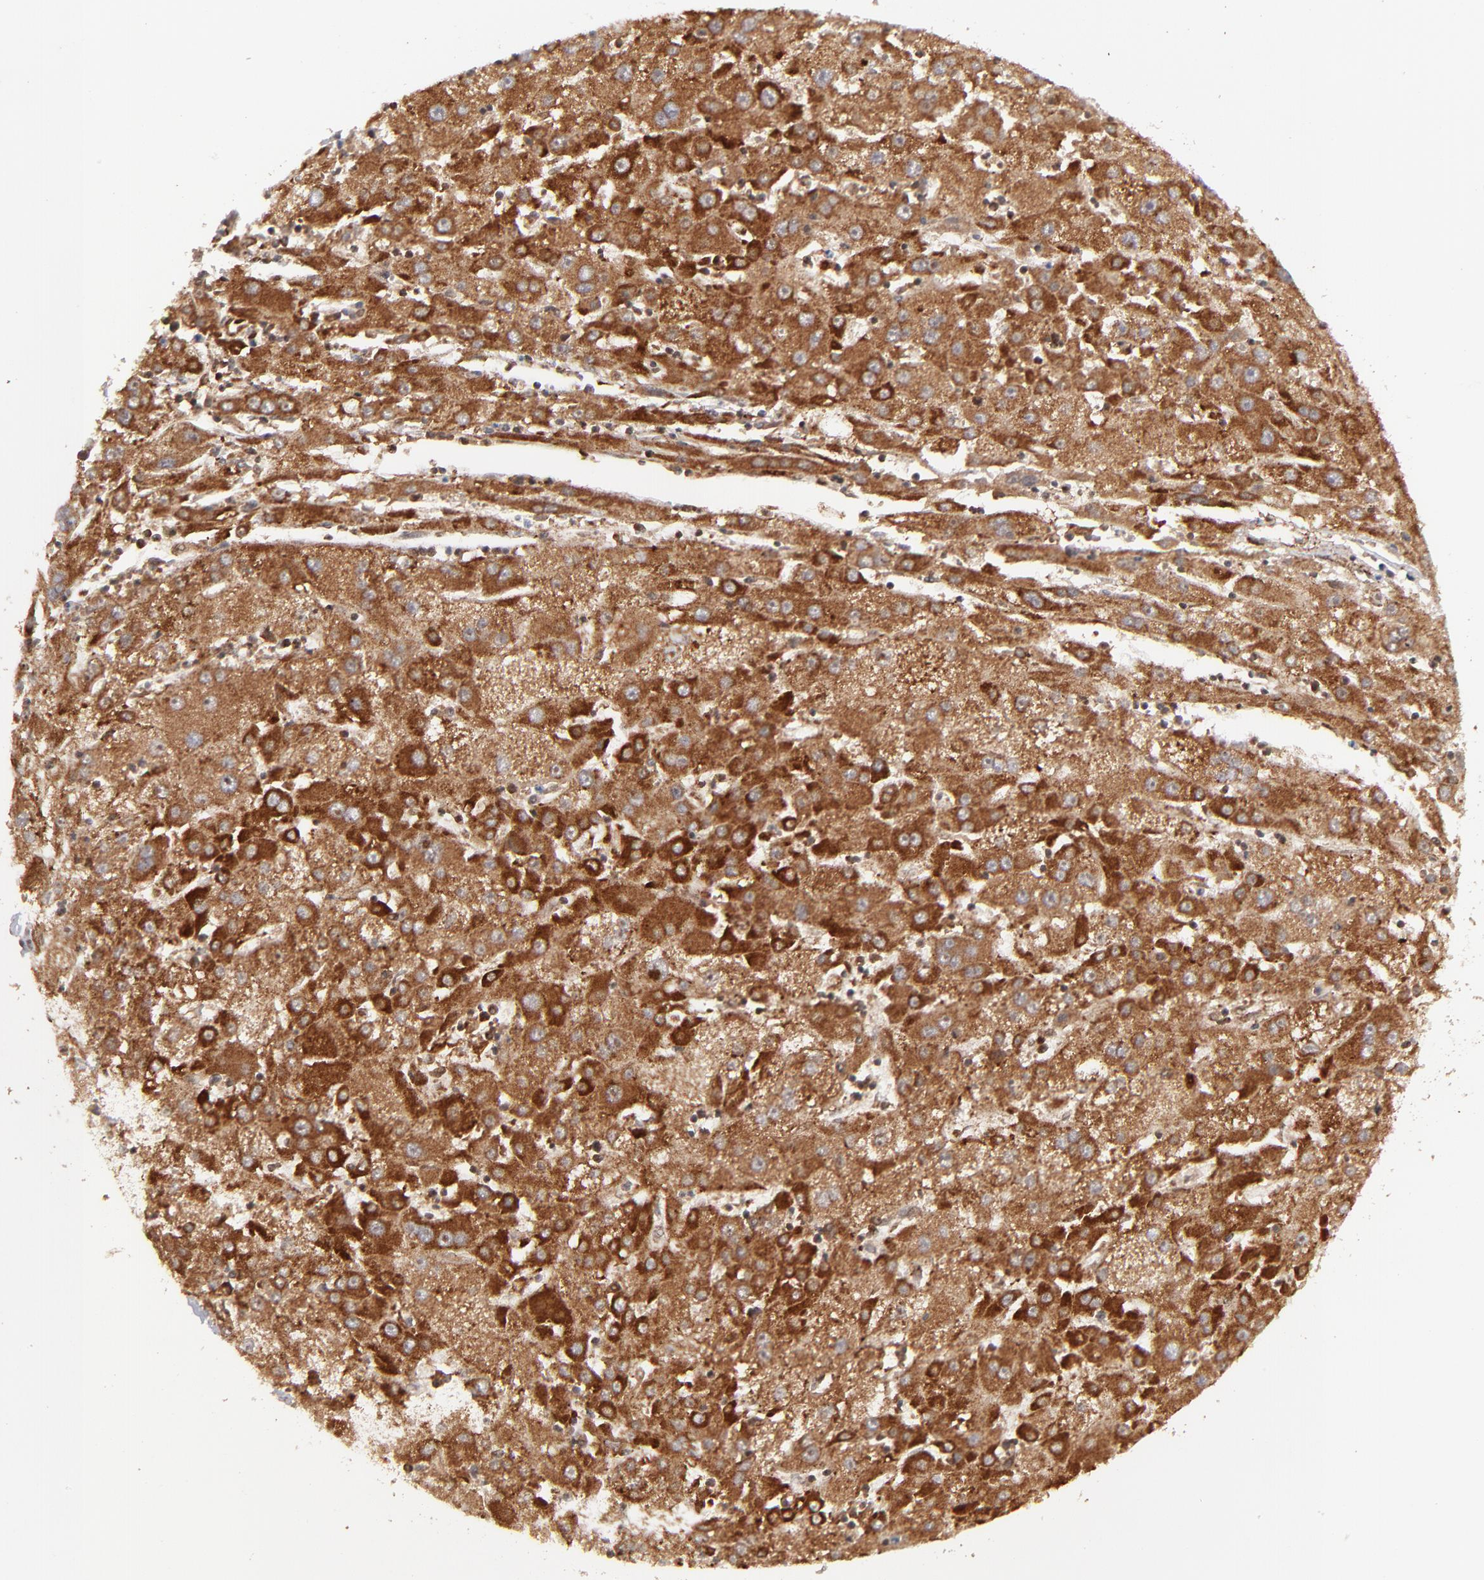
{"staining": {"intensity": "strong", "quantity": ">75%", "location": "cytoplasmic/membranous,nuclear"}, "tissue": "liver cancer", "cell_type": "Tumor cells", "image_type": "cancer", "snomed": [{"axis": "morphology", "description": "Carcinoma, Hepatocellular, NOS"}, {"axis": "topography", "description": "Liver"}], "caption": "DAB (3,3'-diaminobenzidine) immunohistochemical staining of hepatocellular carcinoma (liver) shows strong cytoplasmic/membranous and nuclear protein staining in about >75% of tumor cells.", "gene": "RGS6", "patient": {"sex": "male", "age": 72}}